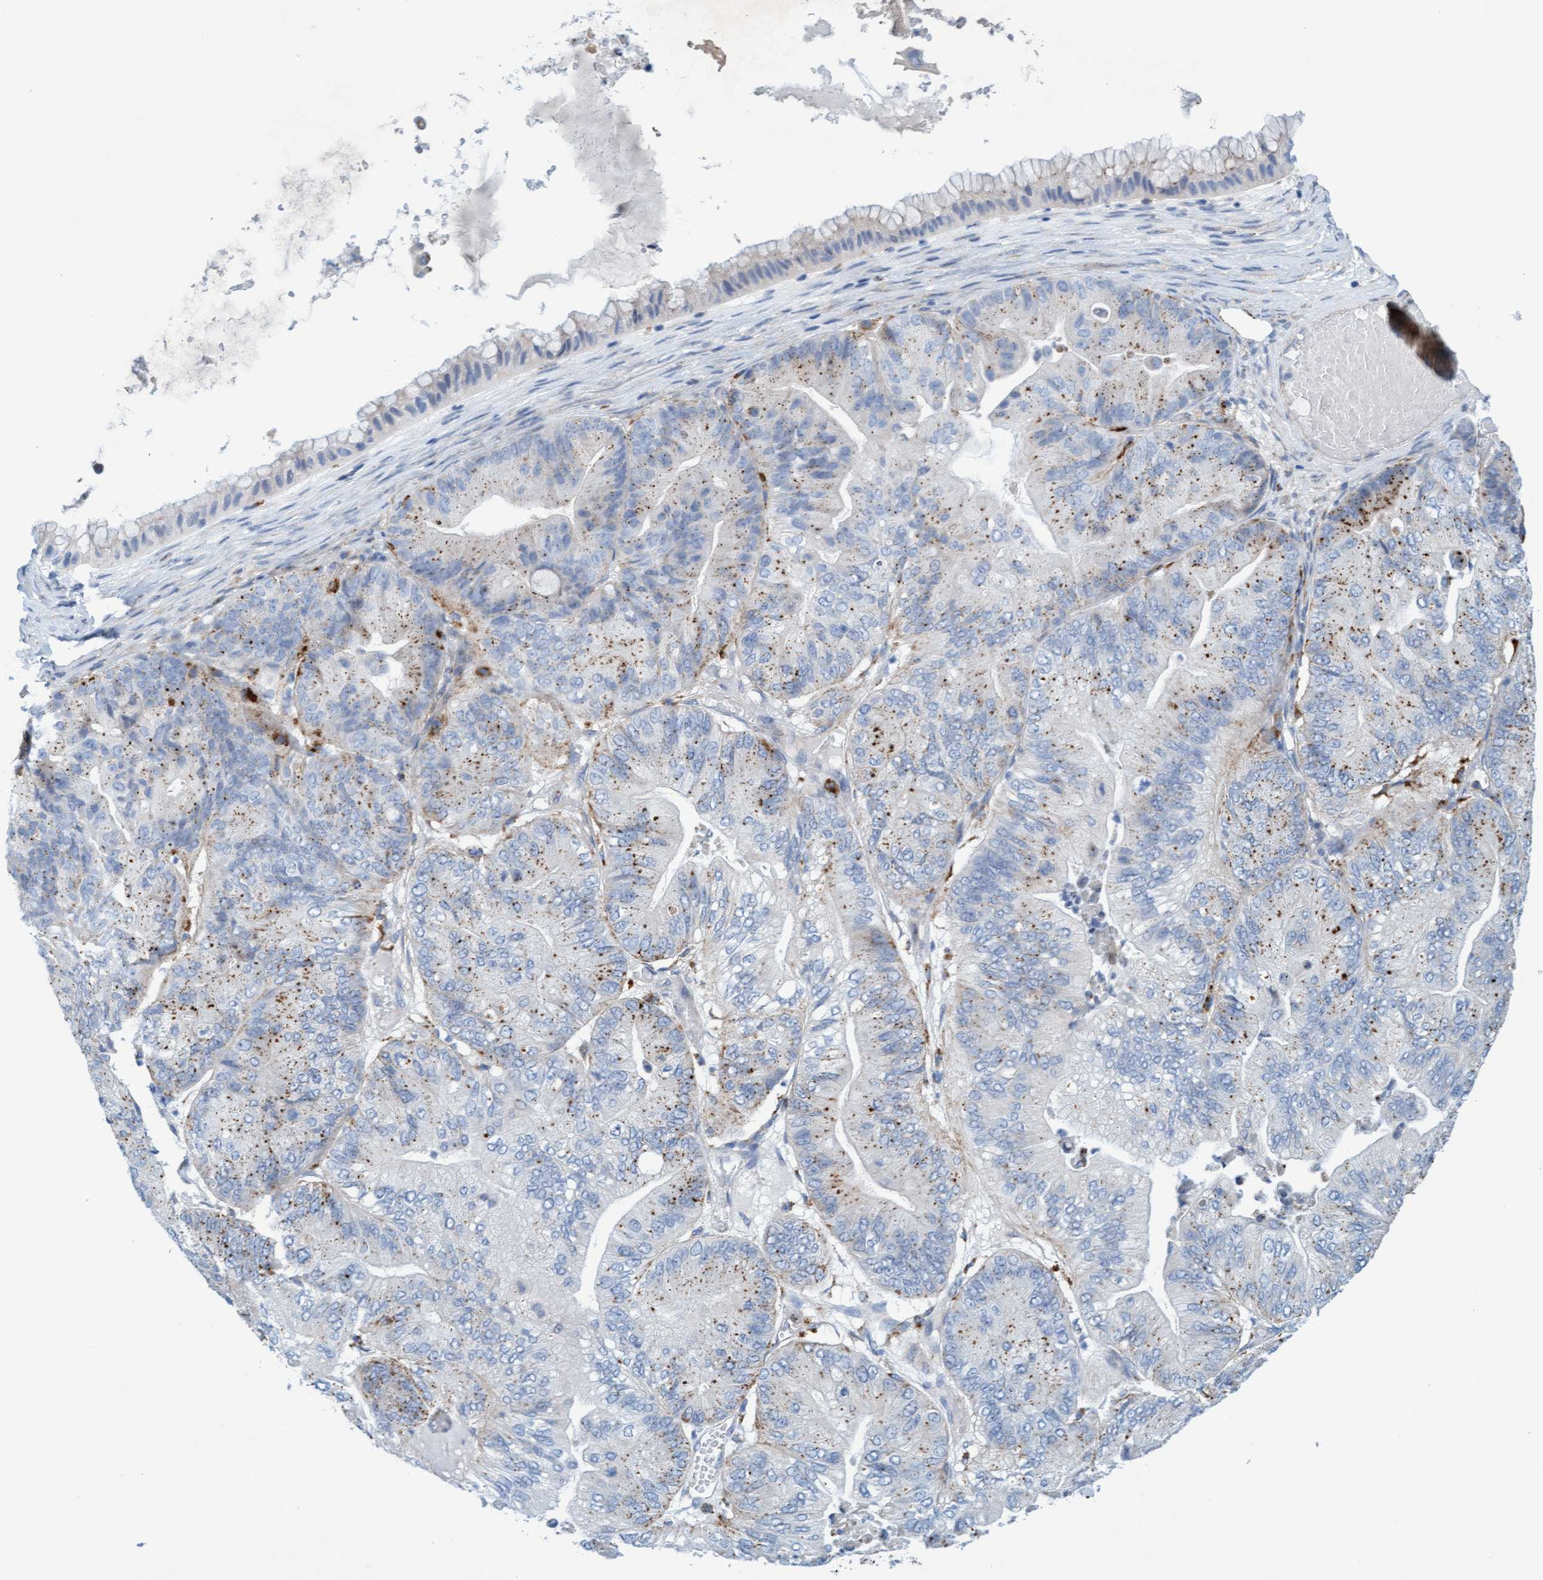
{"staining": {"intensity": "weak", "quantity": "25%-75%", "location": "cytoplasmic/membranous"}, "tissue": "ovarian cancer", "cell_type": "Tumor cells", "image_type": "cancer", "snomed": [{"axis": "morphology", "description": "Cystadenocarcinoma, mucinous, NOS"}, {"axis": "topography", "description": "Ovary"}], "caption": "Immunohistochemical staining of ovarian cancer (mucinous cystadenocarcinoma) exhibits low levels of weak cytoplasmic/membranous staining in approximately 25%-75% of tumor cells.", "gene": "SGSH", "patient": {"sex": "female", "age": 61}}